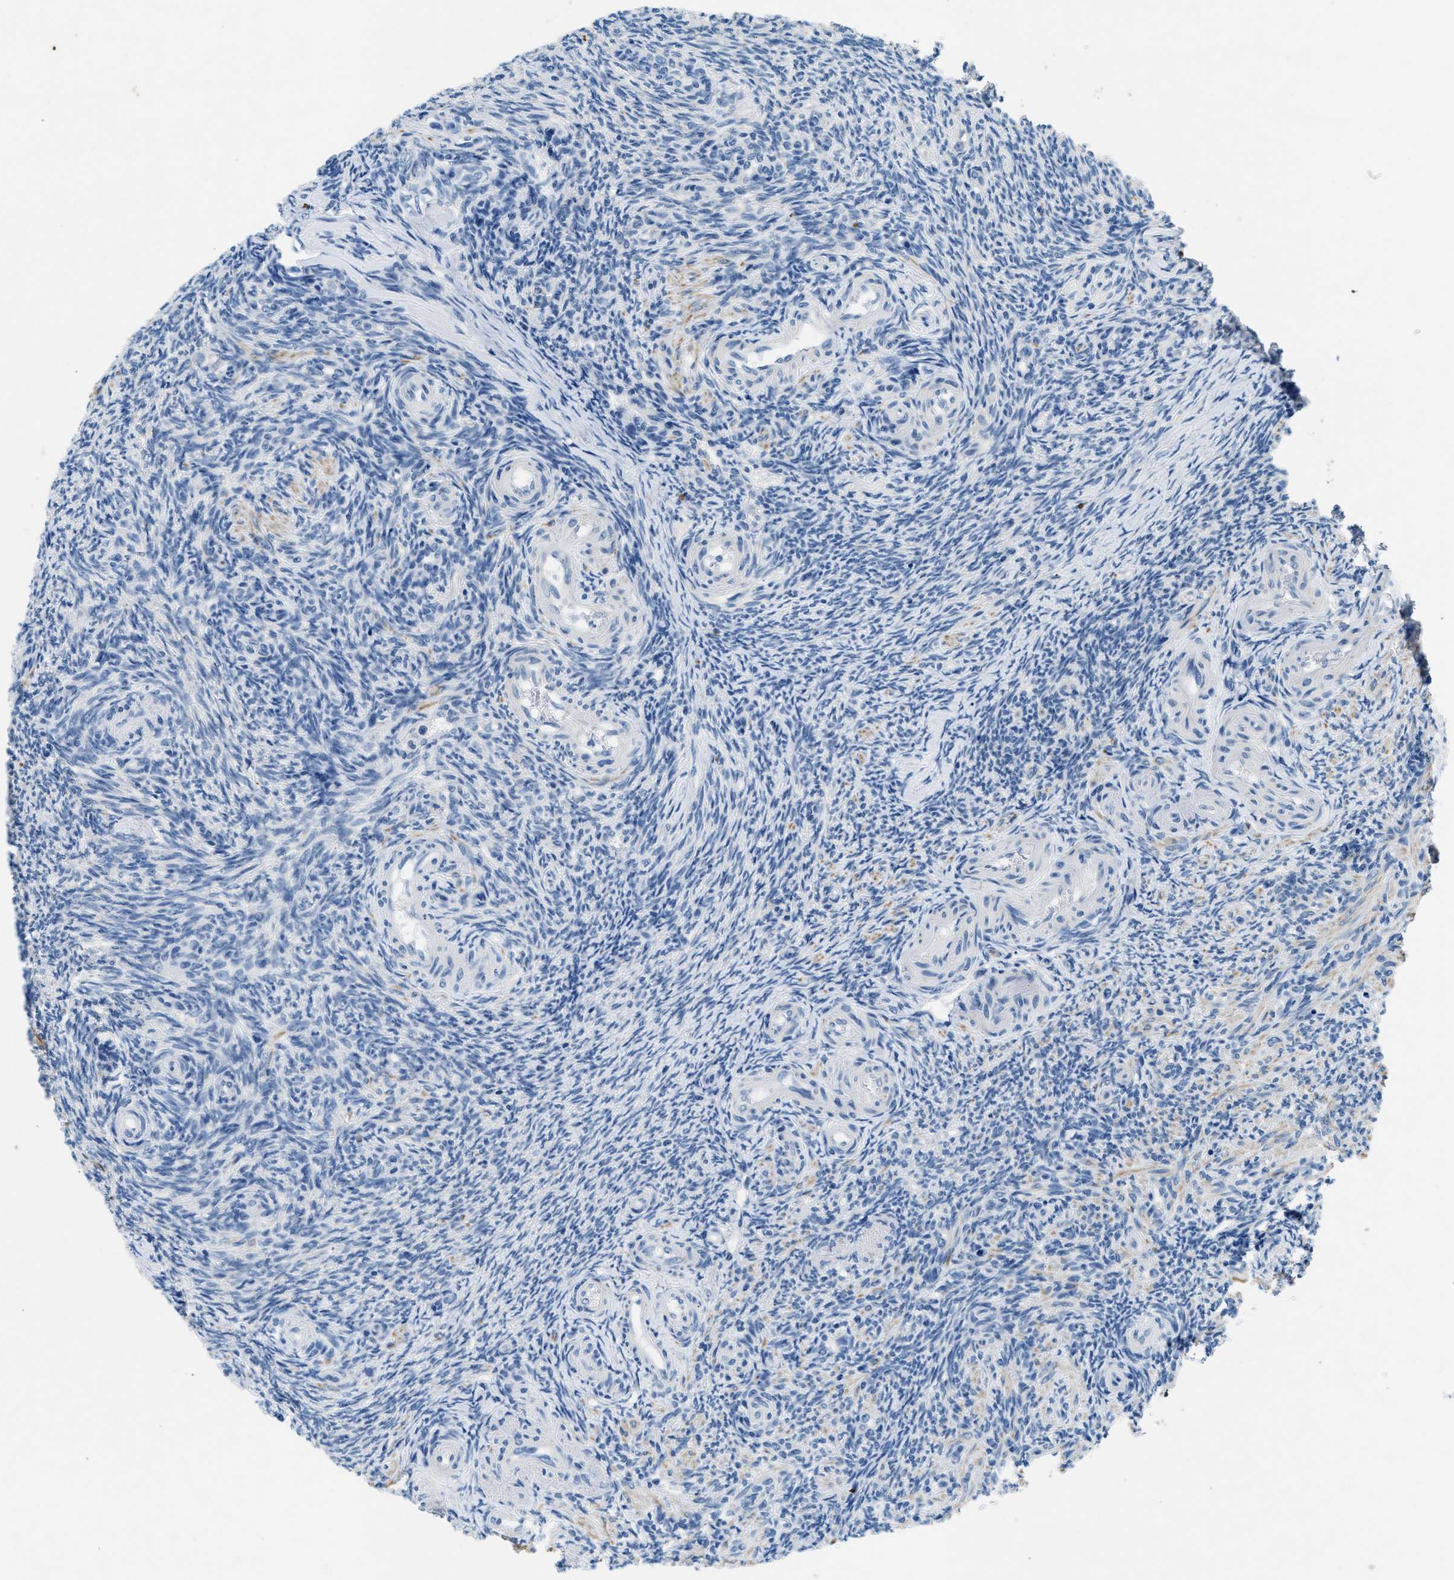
{"staining": {"intensity": "negative", "quantity": "none", "location": "none"}, "tissue": "ovary", "cell_type": "Follicle cells", "image_type": "normal", "snomed": [{"axis": "morphology", "description": "Normal tissue, NOS"}, {"axis": "topography", "description": "Ovary"}], "caption": "This micrograph is of benign ovary stained with immunohistochemistry (IHC) to label a protein in brown with the nuclei are counter-stained blue. There is no expression in follicle cells. (DAB immunohistochemistry, high magnification).", "gene": "CFAP20", "patient": {"sex": "female", "age": 41}}